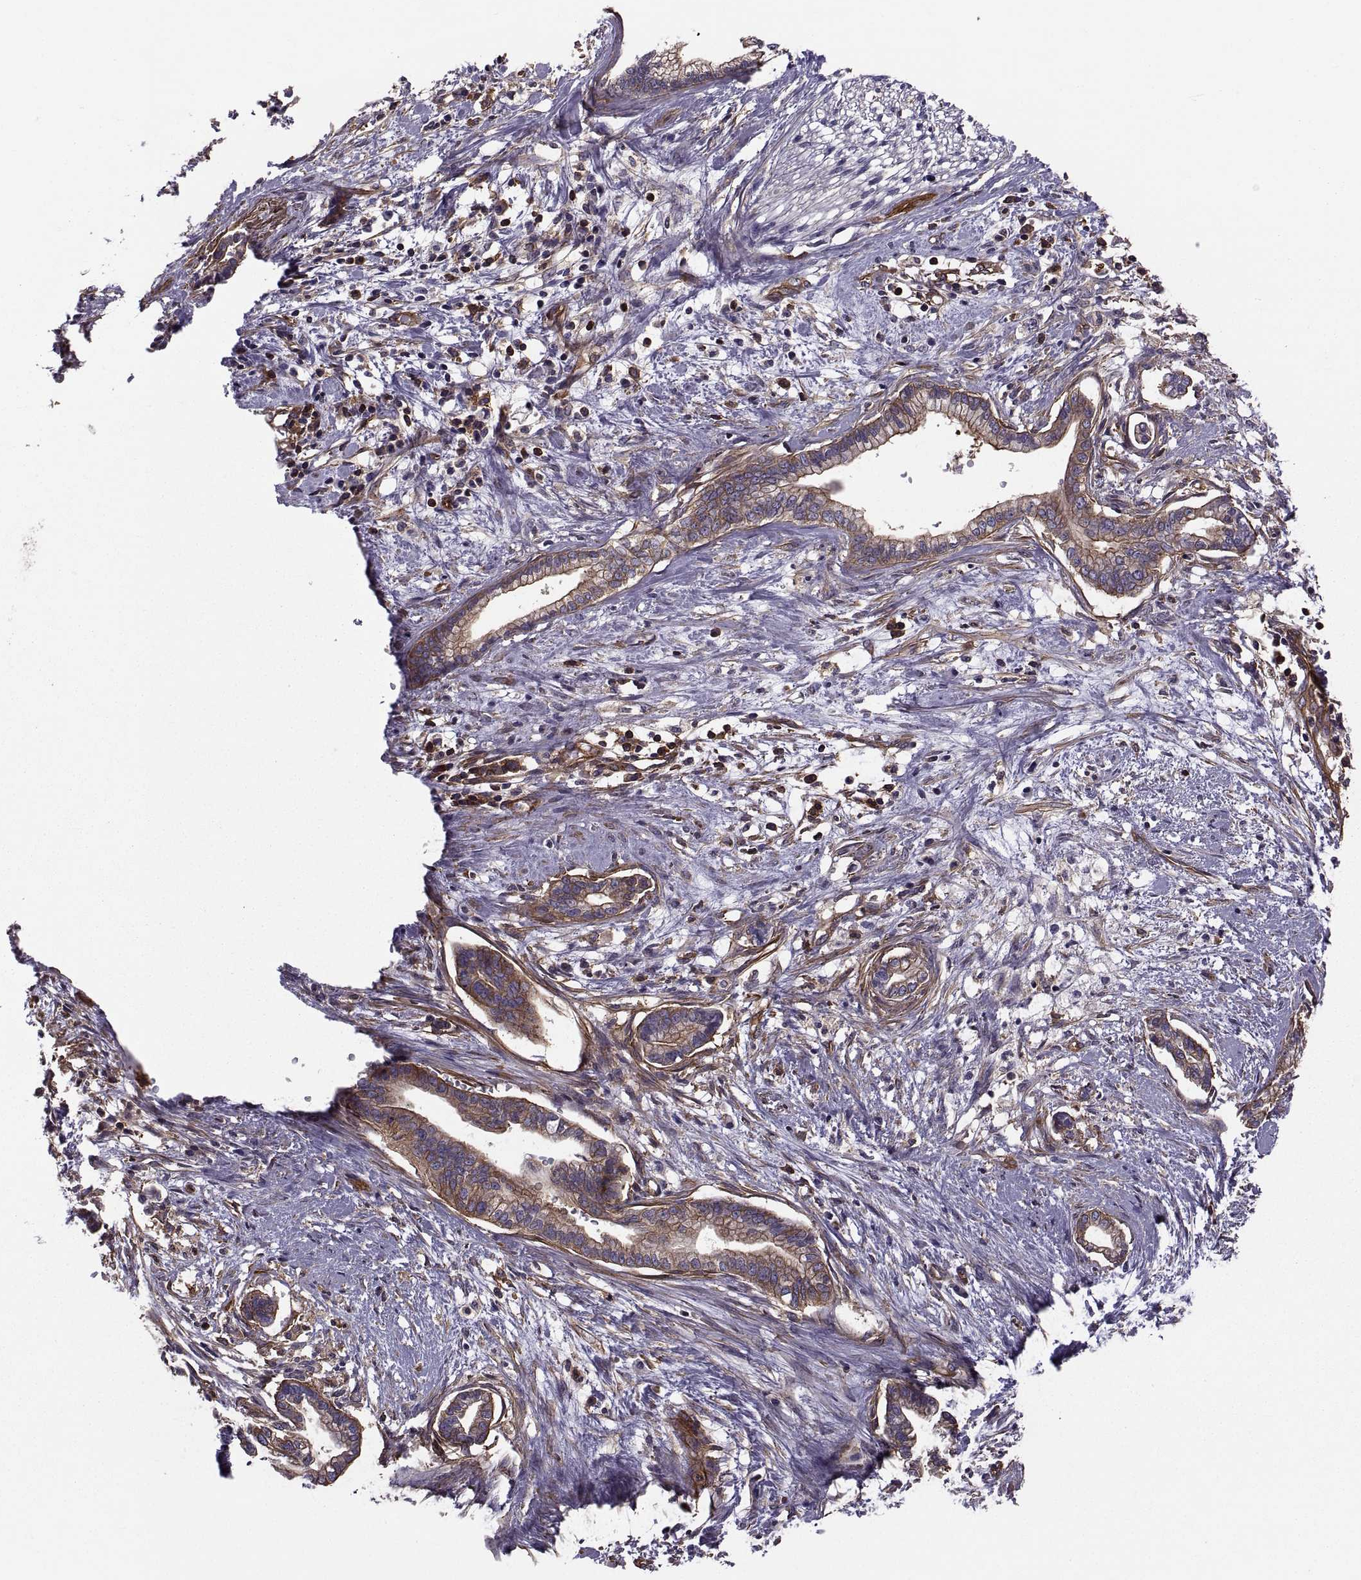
{"staining": {"intensity": "strong", "quantity": "25%-75%", "location": "cytoplasmic/membranous"}, "tissue": "cervical cancer", "cell_type": "Tumor cells", "image_type": "cancer", "snomed": [{"axis": "morphology", "description": "Adenocarcinoma, NOS"}, {"axis": "topography", "description": "Cervix"}], "caption": "A high-resolution micrograph shows IHC staining of cervical cancer, which reveals strong cytoplasmic/membranous staining in approximately 25%-75% of tumor cells.", "gene": "MYH9", "patient": {"sex": "female", "age": 62}}